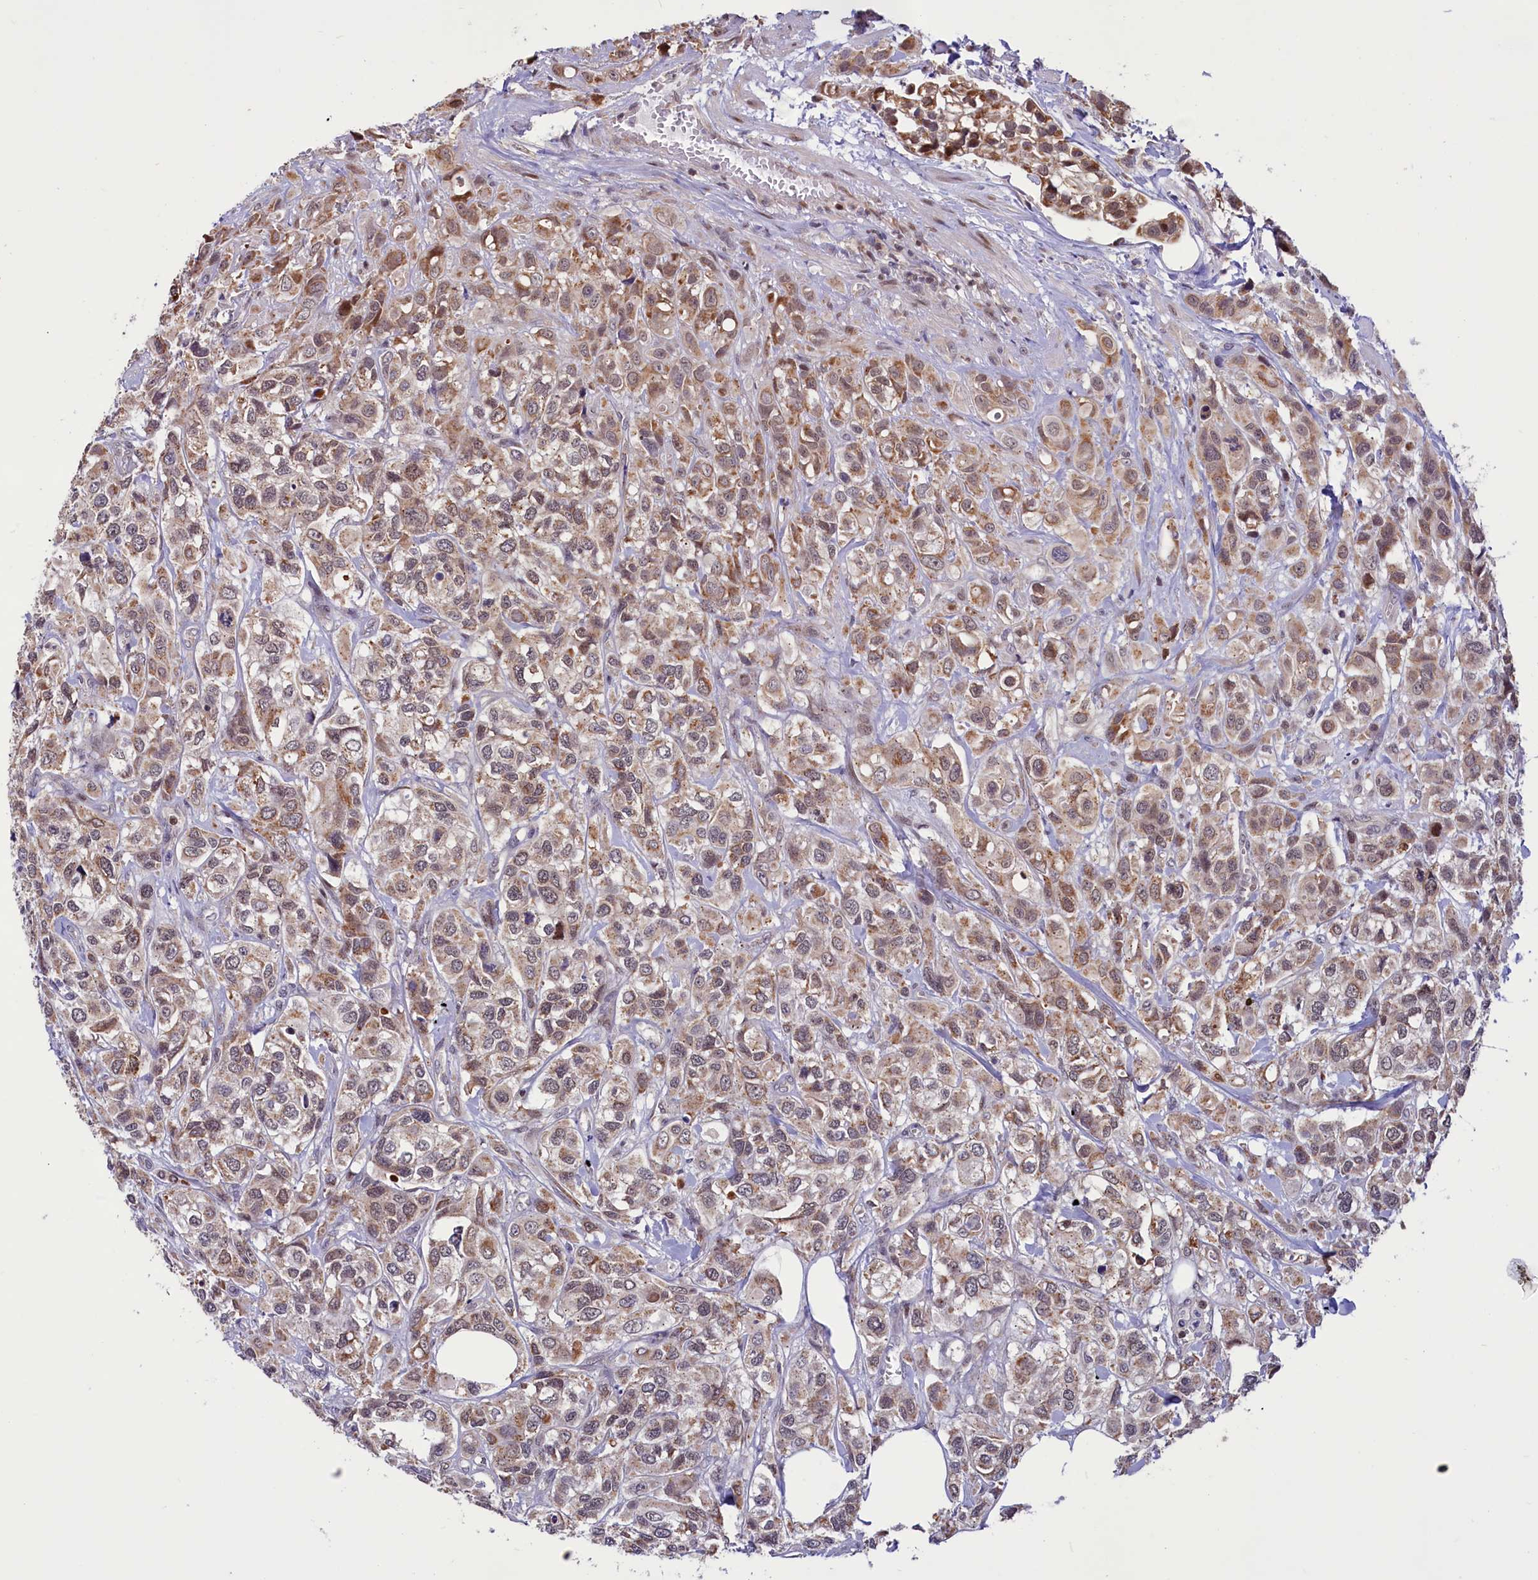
{"staining": {"intensity": "moderate", "quantity": "25%-75%", "location": "cytoplasmic/membranous"}, "tissue": "urothelial cancer", "cell_type": "Tumor cells", "image_type": "cancer", "snomed": [{"axis": "morphology", "description": "Urothelial carcinoma, High grade"}, {"axis": "topography", "description": "Urinary bladder"}], "caption": "IHC of urothelial carcinoma (high-grade) displays medium levels of moderate cytoplasmic/membranous positivity in about 25%-75% of tumor cells.", "gene": "PHC3", "patient": {"sex": "male", "age": 67}}